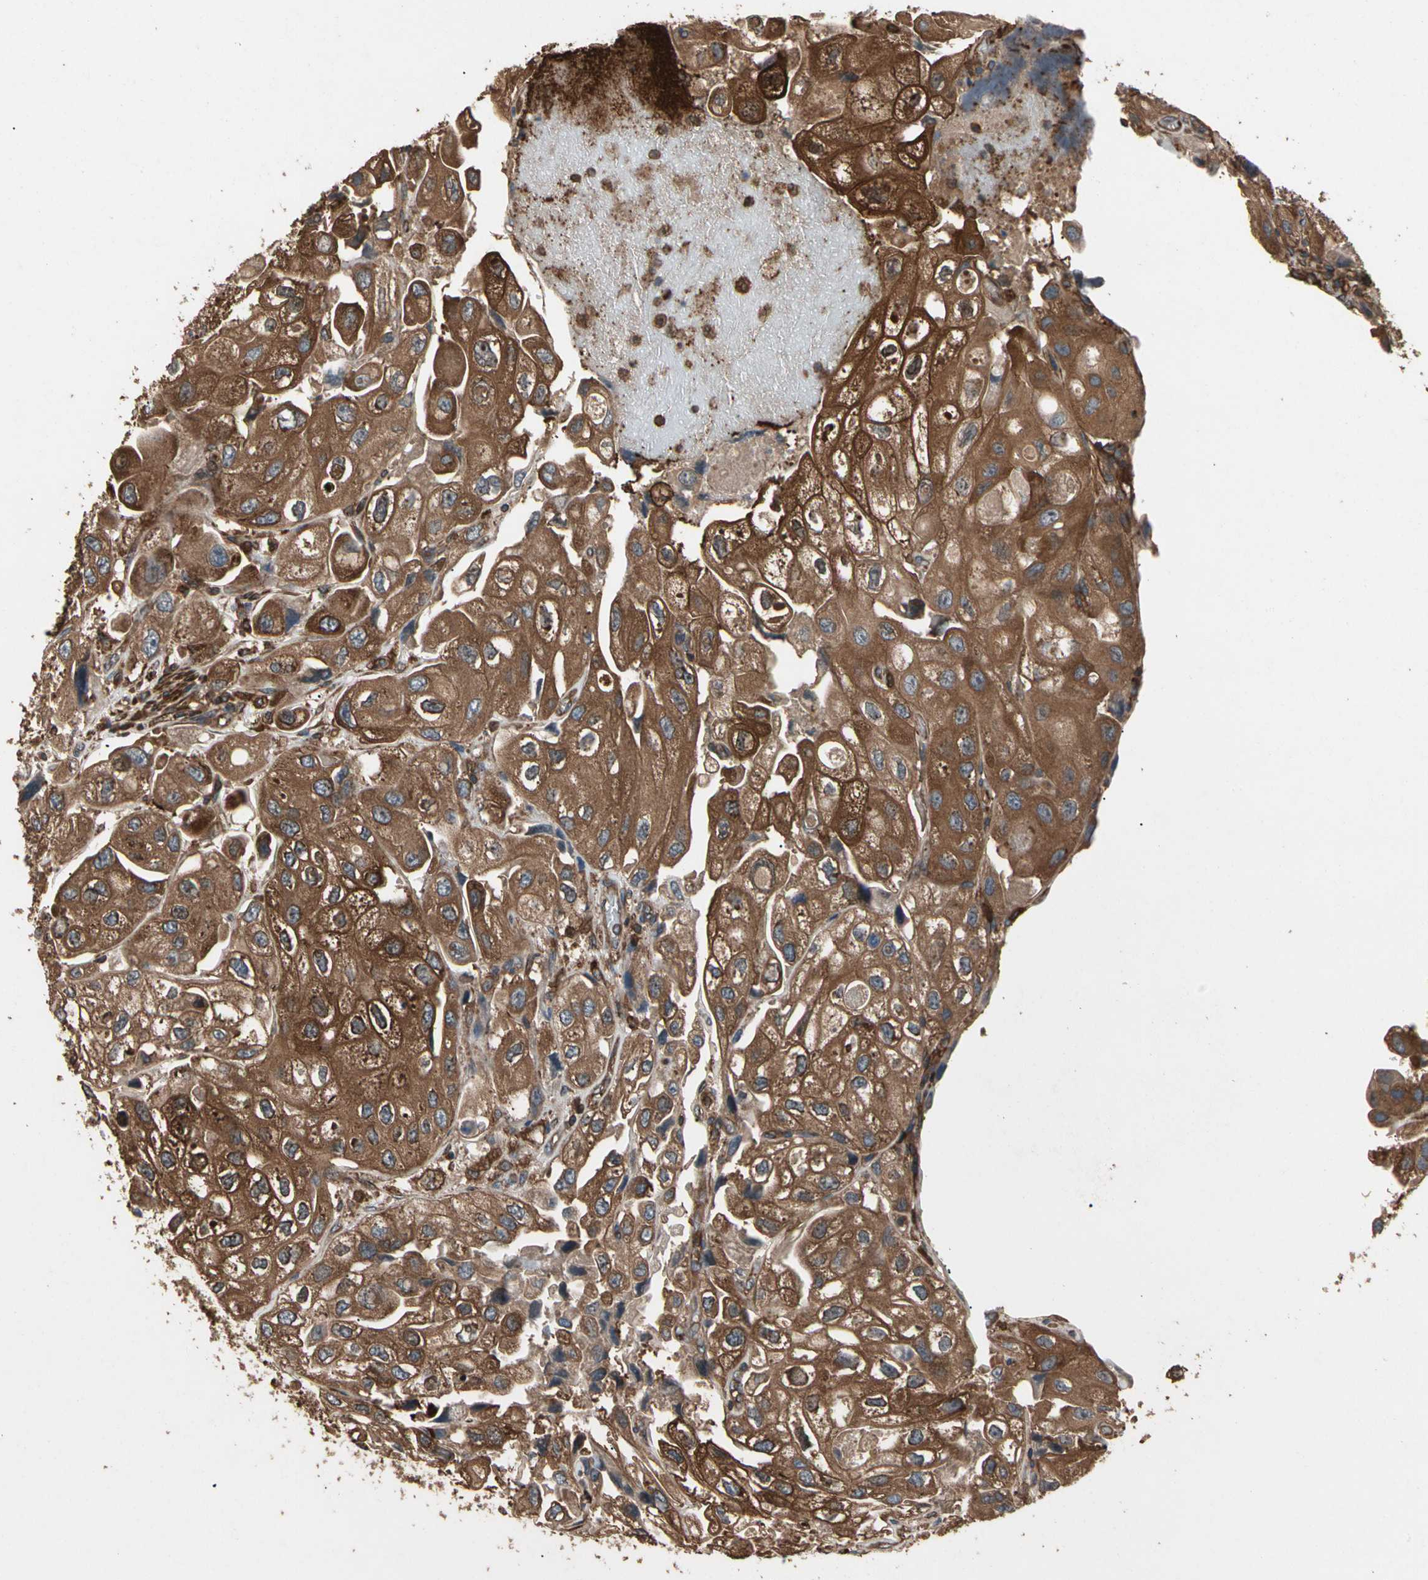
{"staining": {"intensity": "strong", "quantity": ">75%", "location": "cytoplasmic/membranous"}, "tissue": "urothelial cancer", "cell_type": "Tumor cells", "image_type": "cancer", "snomed": [{"axis": "morphology", "description": "Urothelial carcinoma, High grade"}, {"axis": "topography", "description": "Urinary bladder"}], "caption": "Strong cytoplasmic/membranous staining is seen in about >75% of tumor cells in urothelial carcinoma (high-grade).", "gene": "AGBL2", "patient": {"sex": "female", "age": 64}}